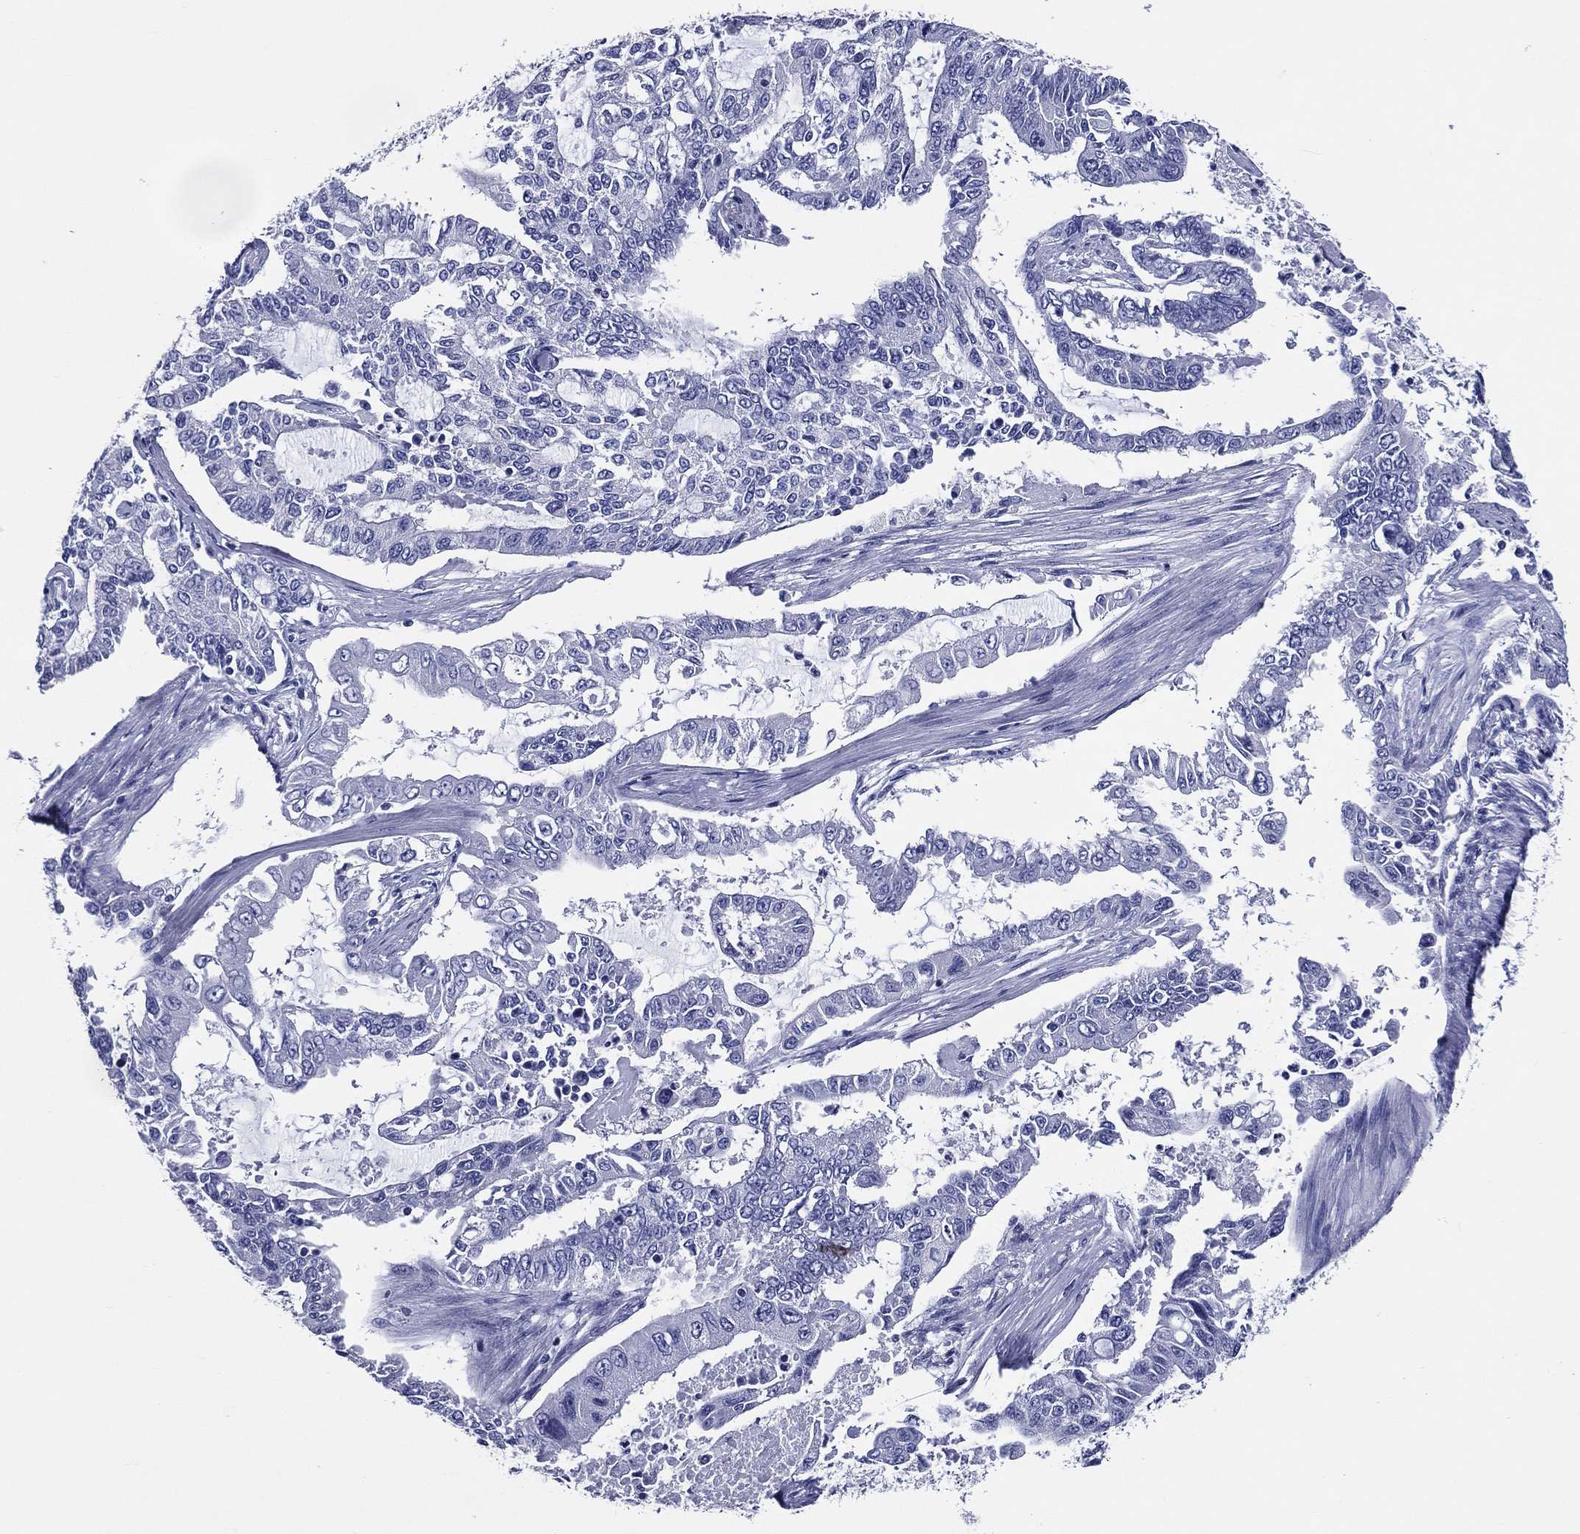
{"staining": {"intensity": "negative", "quantity": "none", "location": "none"}, "tissue": "endometrial cancer", "cell_type": "Tumor cells", "image_type": "cancer", "snomed": [{"axis": "morphology", "description": "Adenocarcinoma, NOS"}, {"axis": "topography", "description": "Uterus"}], "caption": "High power microscopy image of an immunohistochemistry (IHC) photomicrograph of endometrial adenocarcinoma, revealing no significant expression in tumor cells.", "gene": "ACE2", "patient": {"sex": "female", "age": 59}}